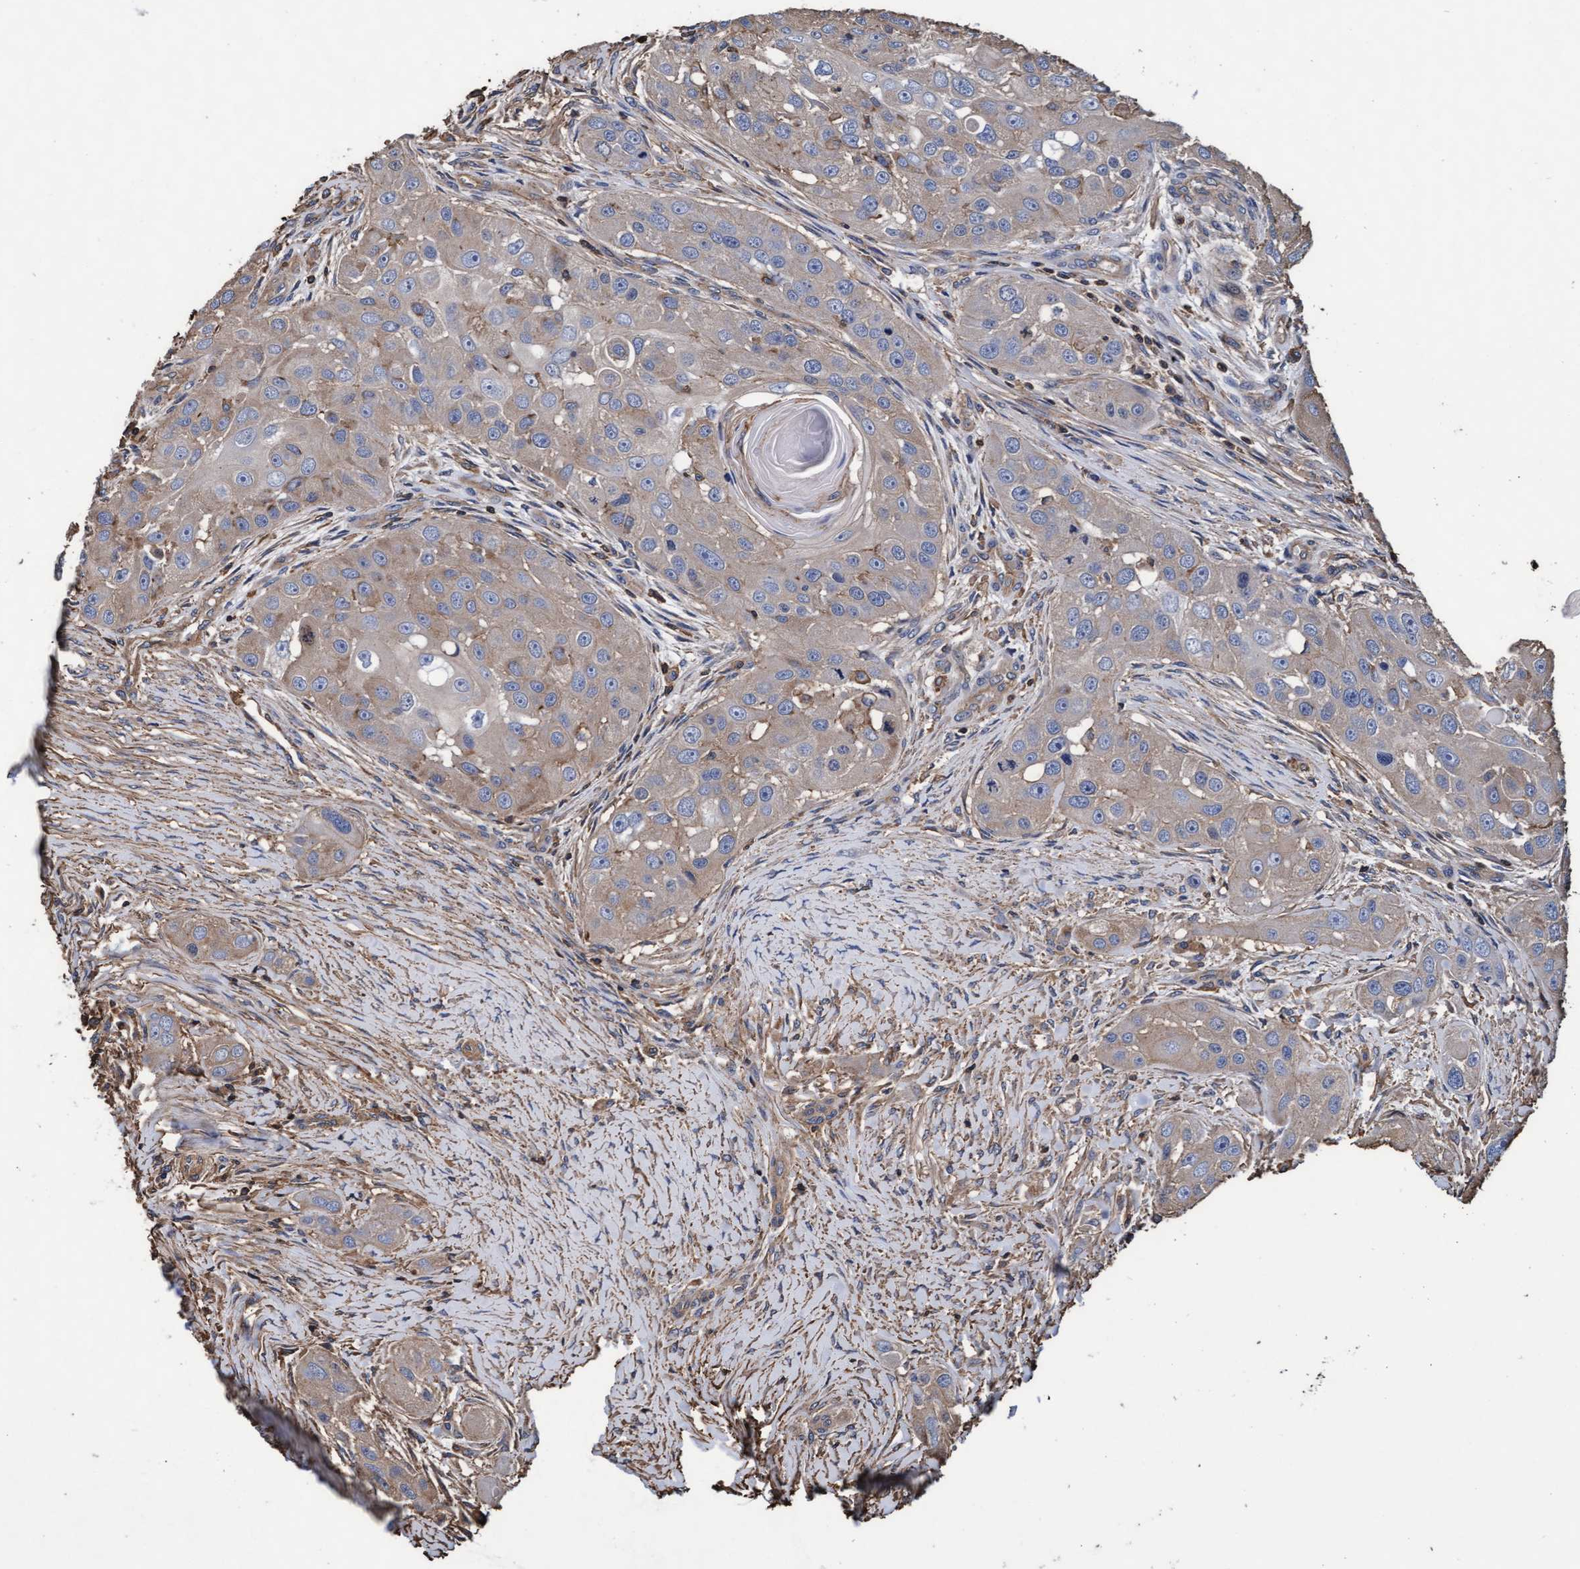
{"staining": {"intensity": "weak", "quantity": ">75%", "location": "cytoplasmic/membranous"}, "tissue": "head and neck cancer", "cell_type": "Tumor cells", "image_type": "cancer", "snomed": [{"axis": "morphology", "description": "Normal tissue, NOS"}, {"axis": "morphology", "description": "Squamous cell carcinoma, NOS"}, {"axis": "topography", "description": "Skeletal muscle"}, {"axis": "topography", "description": "Head-Neck"}], "caption": "Brown immunohistochemical staining in squamous cell carcinoma (head and neck) exhibits weak cytoplasmic/membranous positivity in about >75% of tumor cells.", "gene": "GRHPR", "patient": {"sex": "male", "age": 51}}